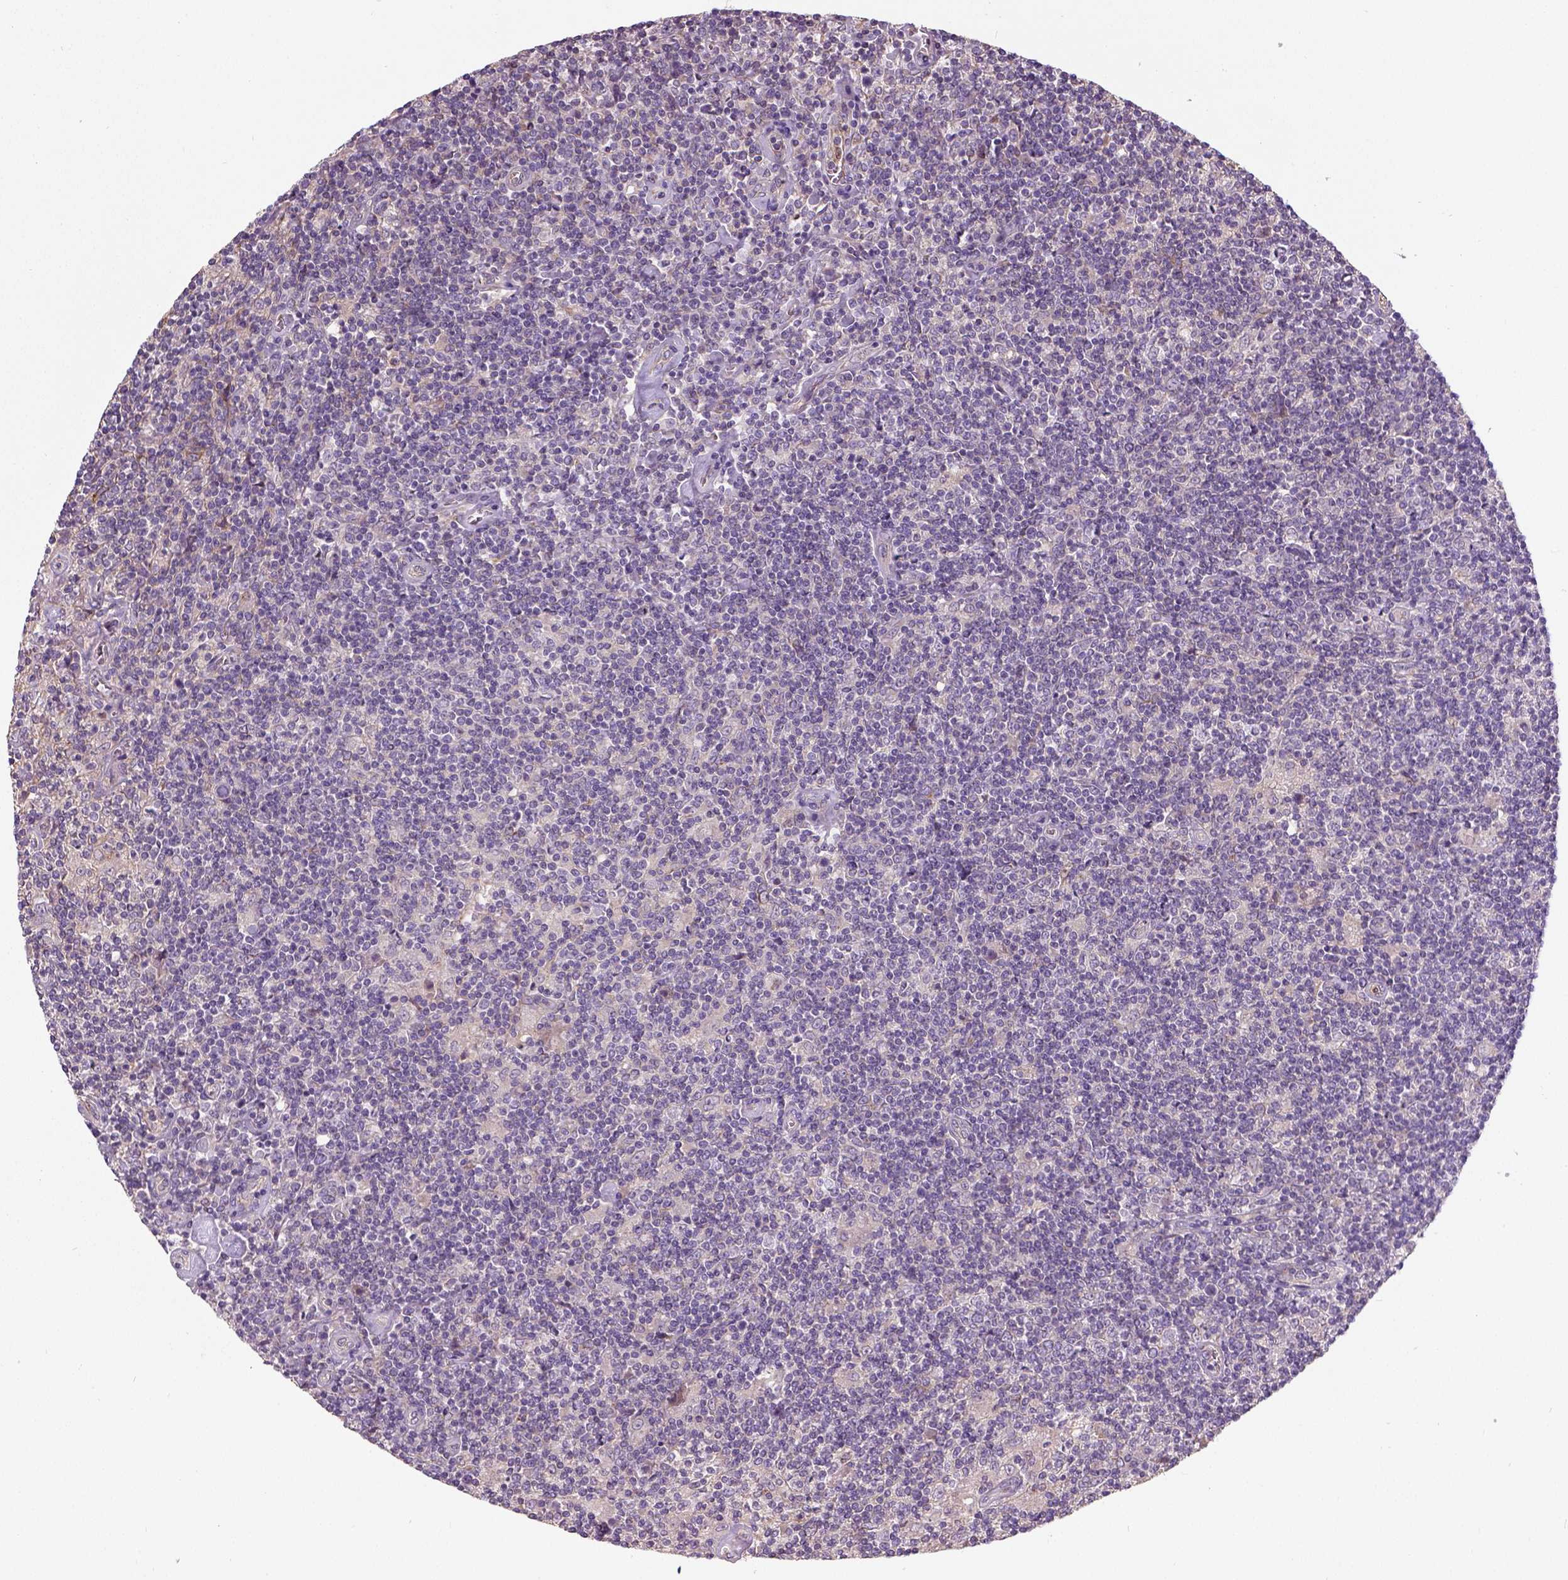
{"staining": {"intensity": "weak", "quantity": "25%-75%", "location": "cytoplasmic/membranous"}, "tissue": "lymphoma", "cell_type": "Tumor cells", "image_type": "cancer", "snomed": [{"axis": "morphology", "description": "Hodgkin's disease, NOS"}, {"axis": "topography", "description": "Lymph node"}], "caption": "This micrograph reveals IHC staining of human Hodgkin's disease, with low weak cytoplasmic/membranous positivity in approximately 25%-75% of tumor cells.", "gene": "CRACR2A", "patient": {"sex": "male", "age": 40}}